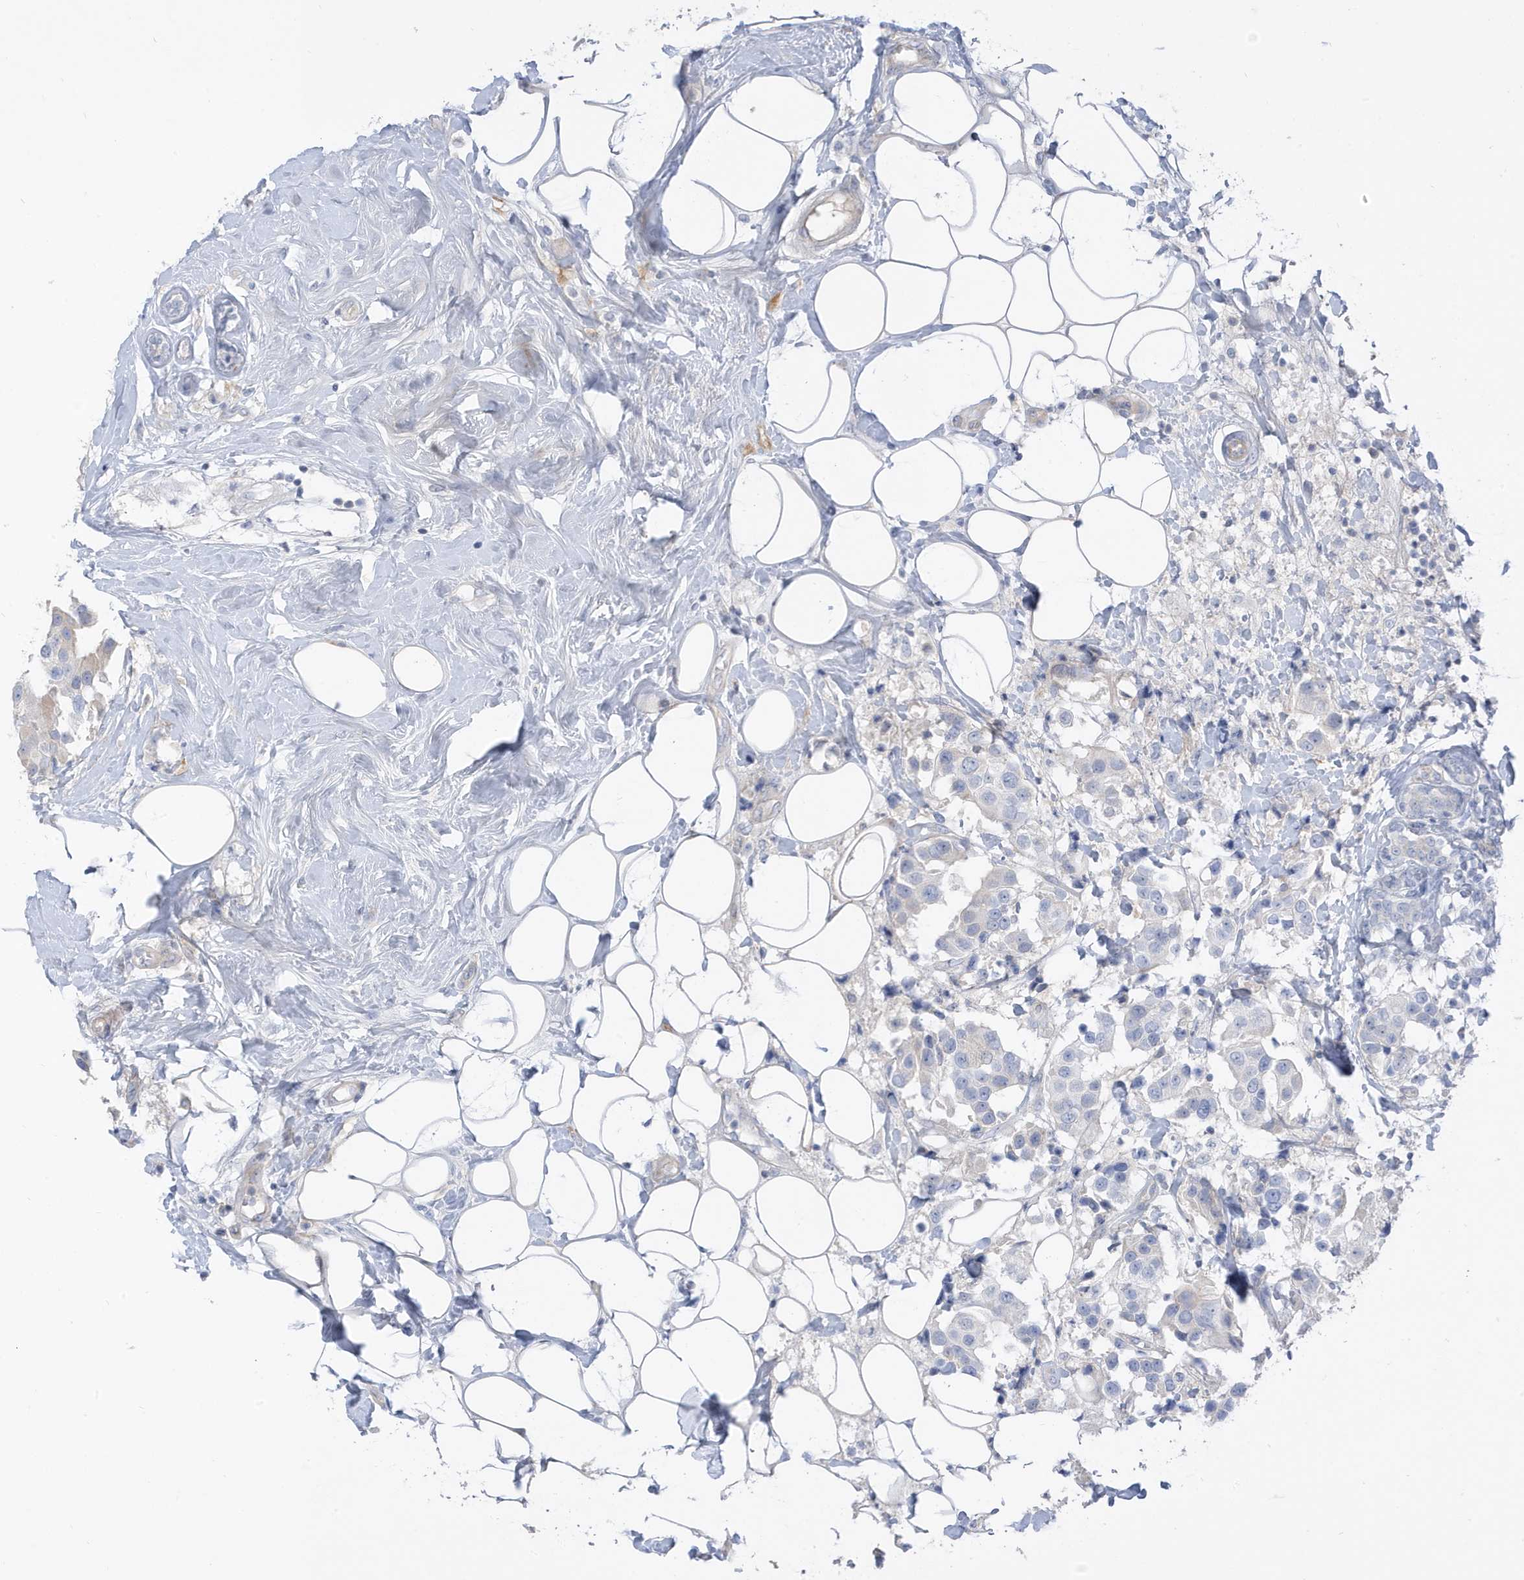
{"staining": {"intensity": "negative", "quantity": "none", "location": "none"}, "tissue": "breast cancer", "cell_type": "Tumor cells", "image_type": "cancer", "snomed": [{"axis": "morphology", "description": "Normal tissue, NOS"}, {"axis": "morphology", "description": "Duct carcinoma"}, {"axis": "topography", "description": "Breast"}], "caption": "Image shows no protein staining in tumor cells of breast cancer (invasive ductal carcinoma) tissue.", "gene": "ATP13A5", "patient": {"sex": "female", "age": 39}}